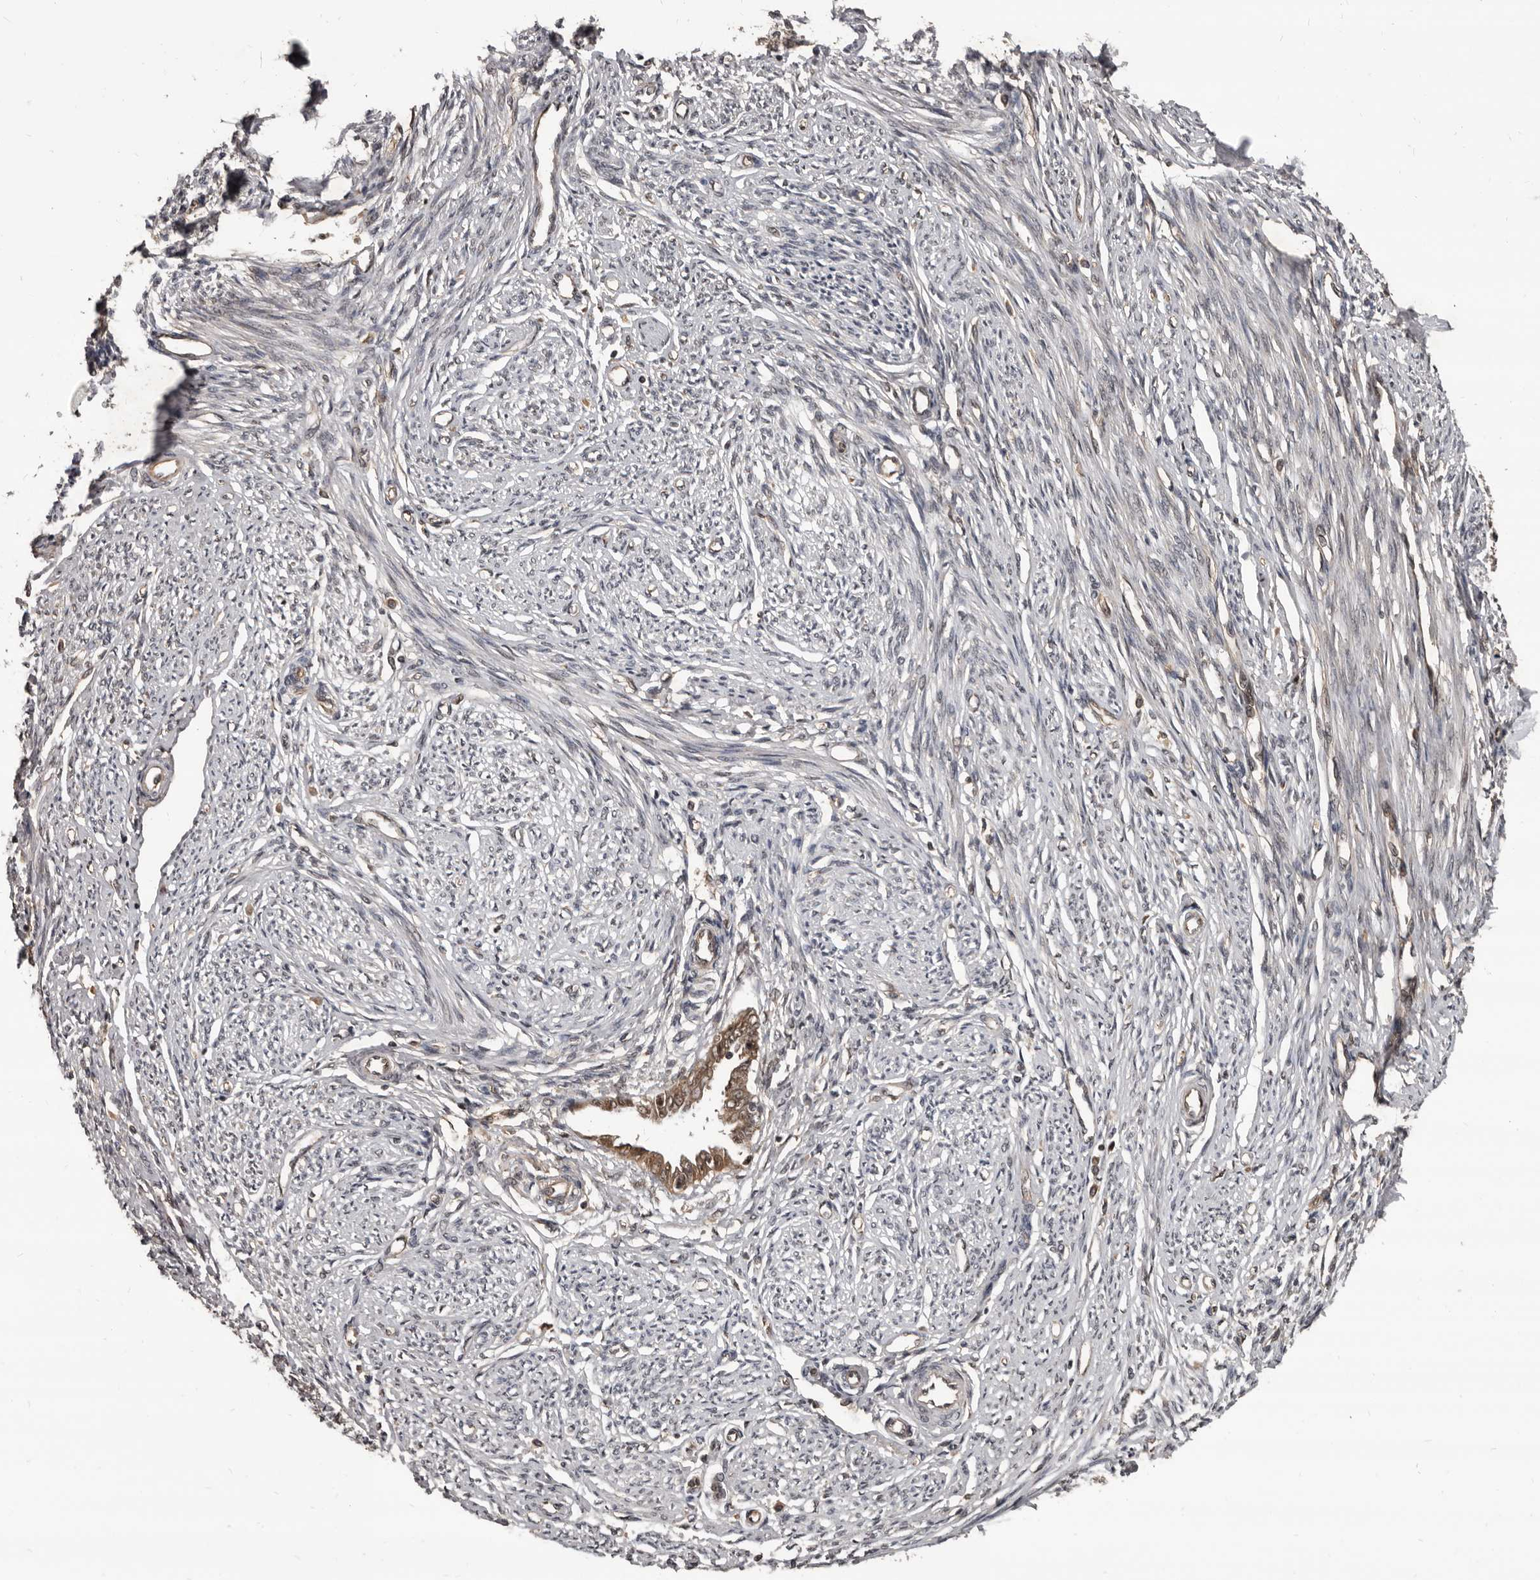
{"staining": {"intensity": "weak", "quantity": ">75%", "location": "nuclear"}, "tissue": "endometrium", "cell_type": "Cells in endometrial stroma", "image_type": "normal", "snomed": [{"axis": "morphology", "description": "Normal tissue, NOS"}, {"axis": "topography", "description": "Endometrium"}], "caption": "This micrograph demonstrates IHC staining of unremarkable human endometrium, with low weak nuclear expression in about >75% of cells in endometrial stroma.", "gene": "AHR", "patient": {"sex": "female", "age": 56}}